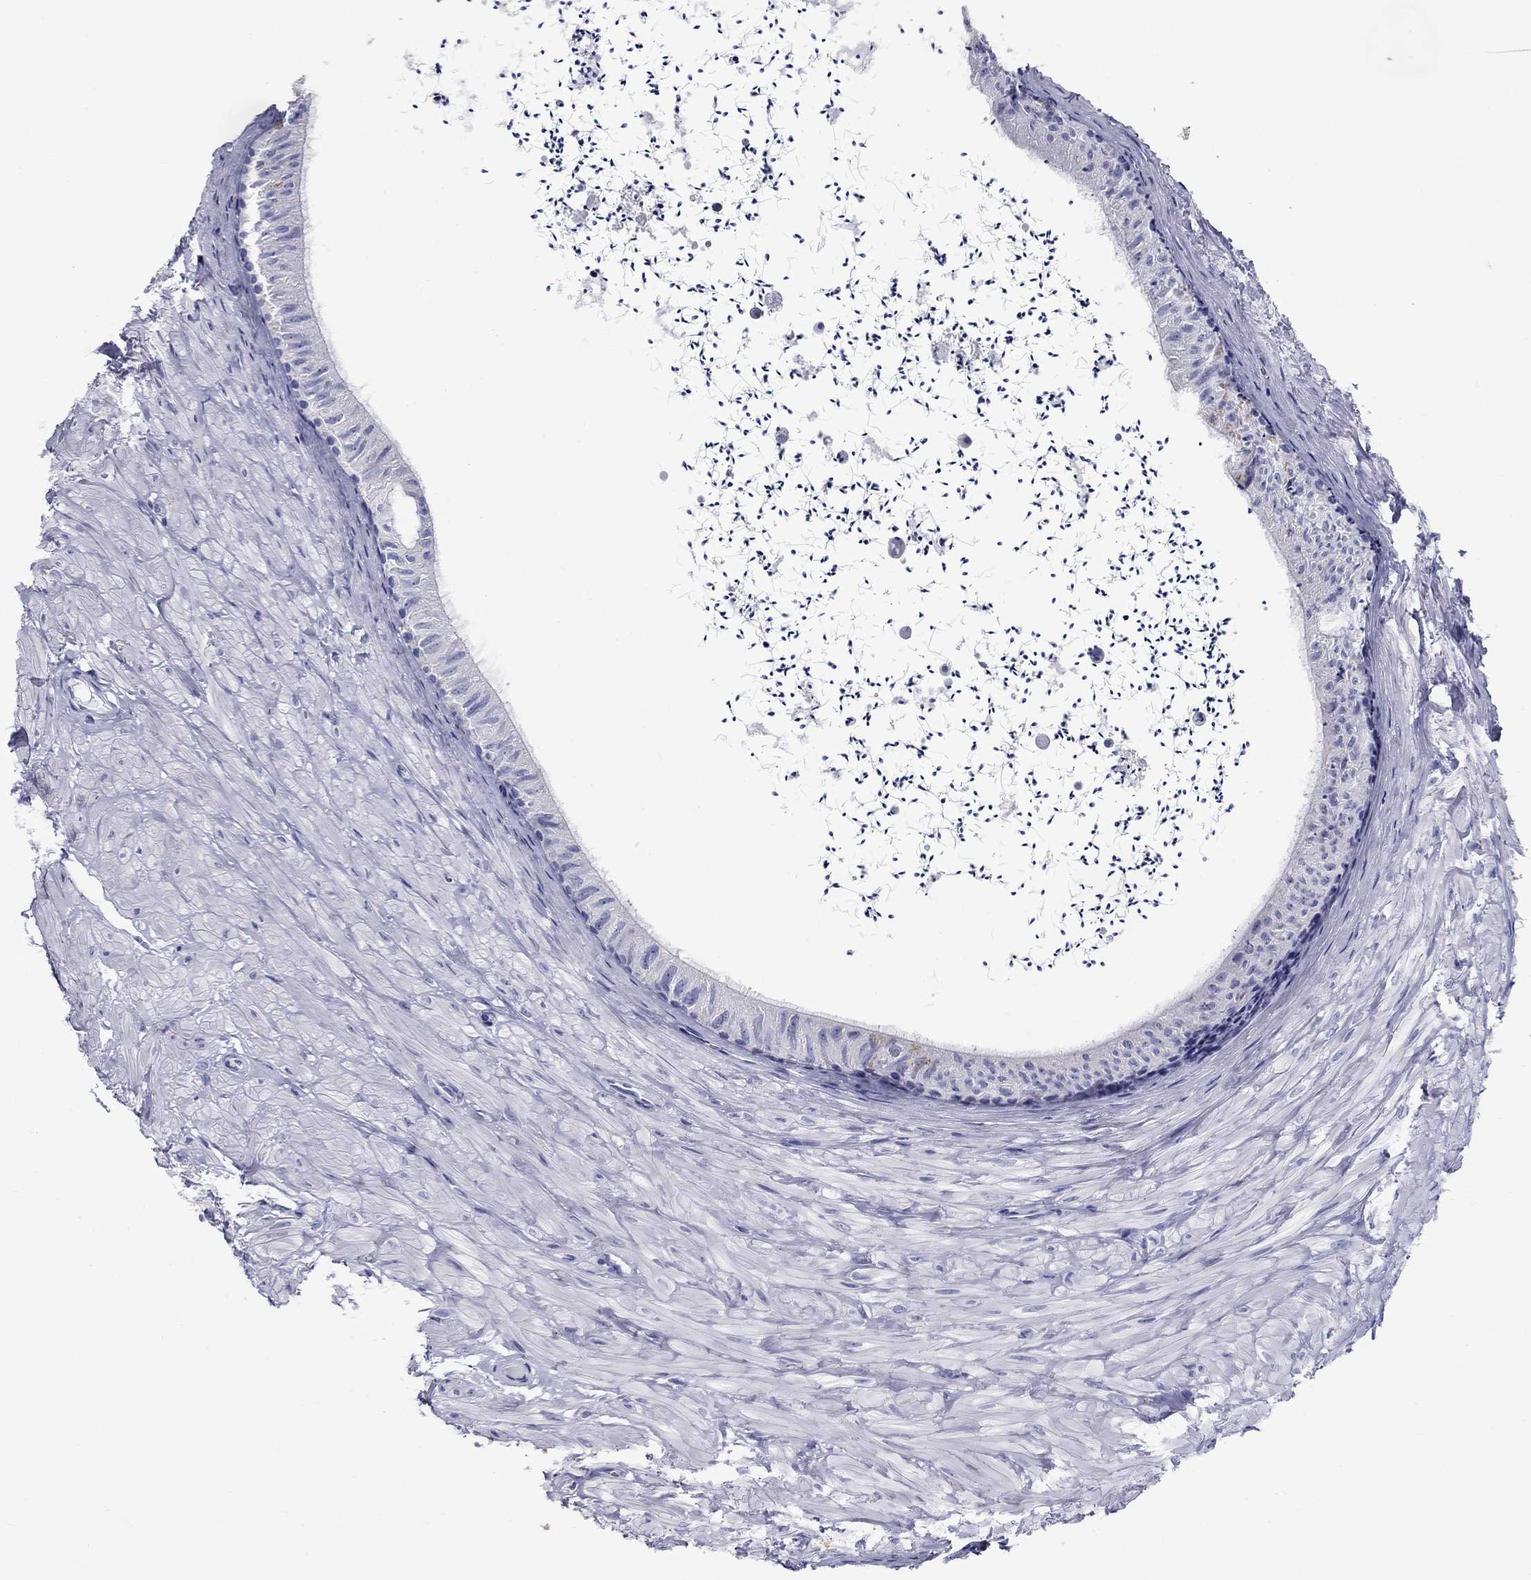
{"staining": {"intensity": "negative", "quantity": "none", "location": "none"}, "tissue": "epididymis", "cell_type": "Glandular cells", "image_type": "normal", "snomed": [{"axis": "morphology", "description": "Normal tissue, NOS"}, {"axis": "topography", "description": "Epididymis"}], "caption": "There is no significant expression in glandular cells of epididymis.", "gene": "UPB1", "patient": {"sex": "male", "age": 32}}